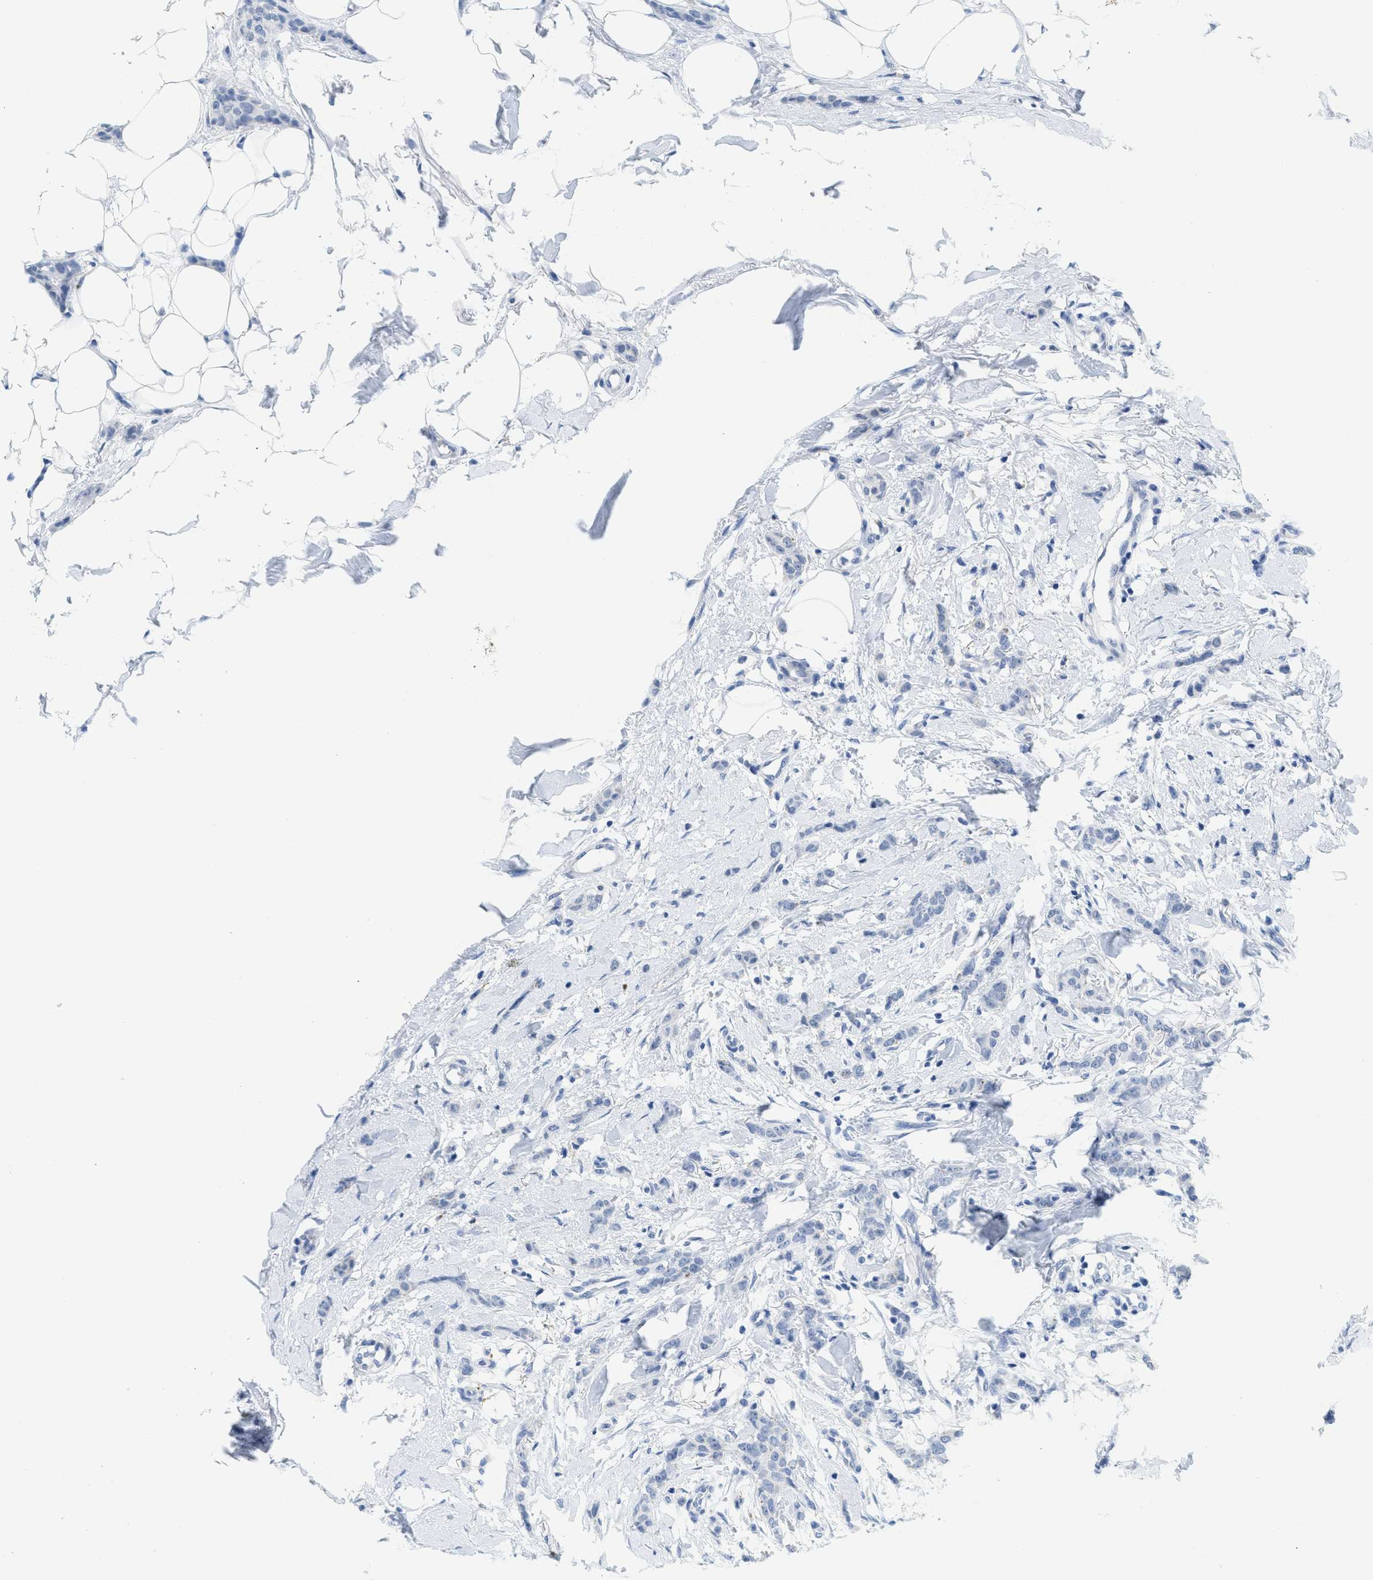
{"staining": {"intensity": "negative", "quantity": "none", "location": "none"}, "tissue": "breast cancer", "cell_type": "Tumor cells", "image_type": "cancer", "snomed": [{"axis": "morphology", "description": "Lobular carcinoma"}, {"axis": "topography", "description": "Skin"}, {"axis": "topography", "description": "Breast"}], "caption": "Immunohistochemistry (IHC) of lobular carcinoma (breast) shows no positivity in tumor cells.", "gene": "WDR4", "patient": {"sex": "female", "age": 46}}